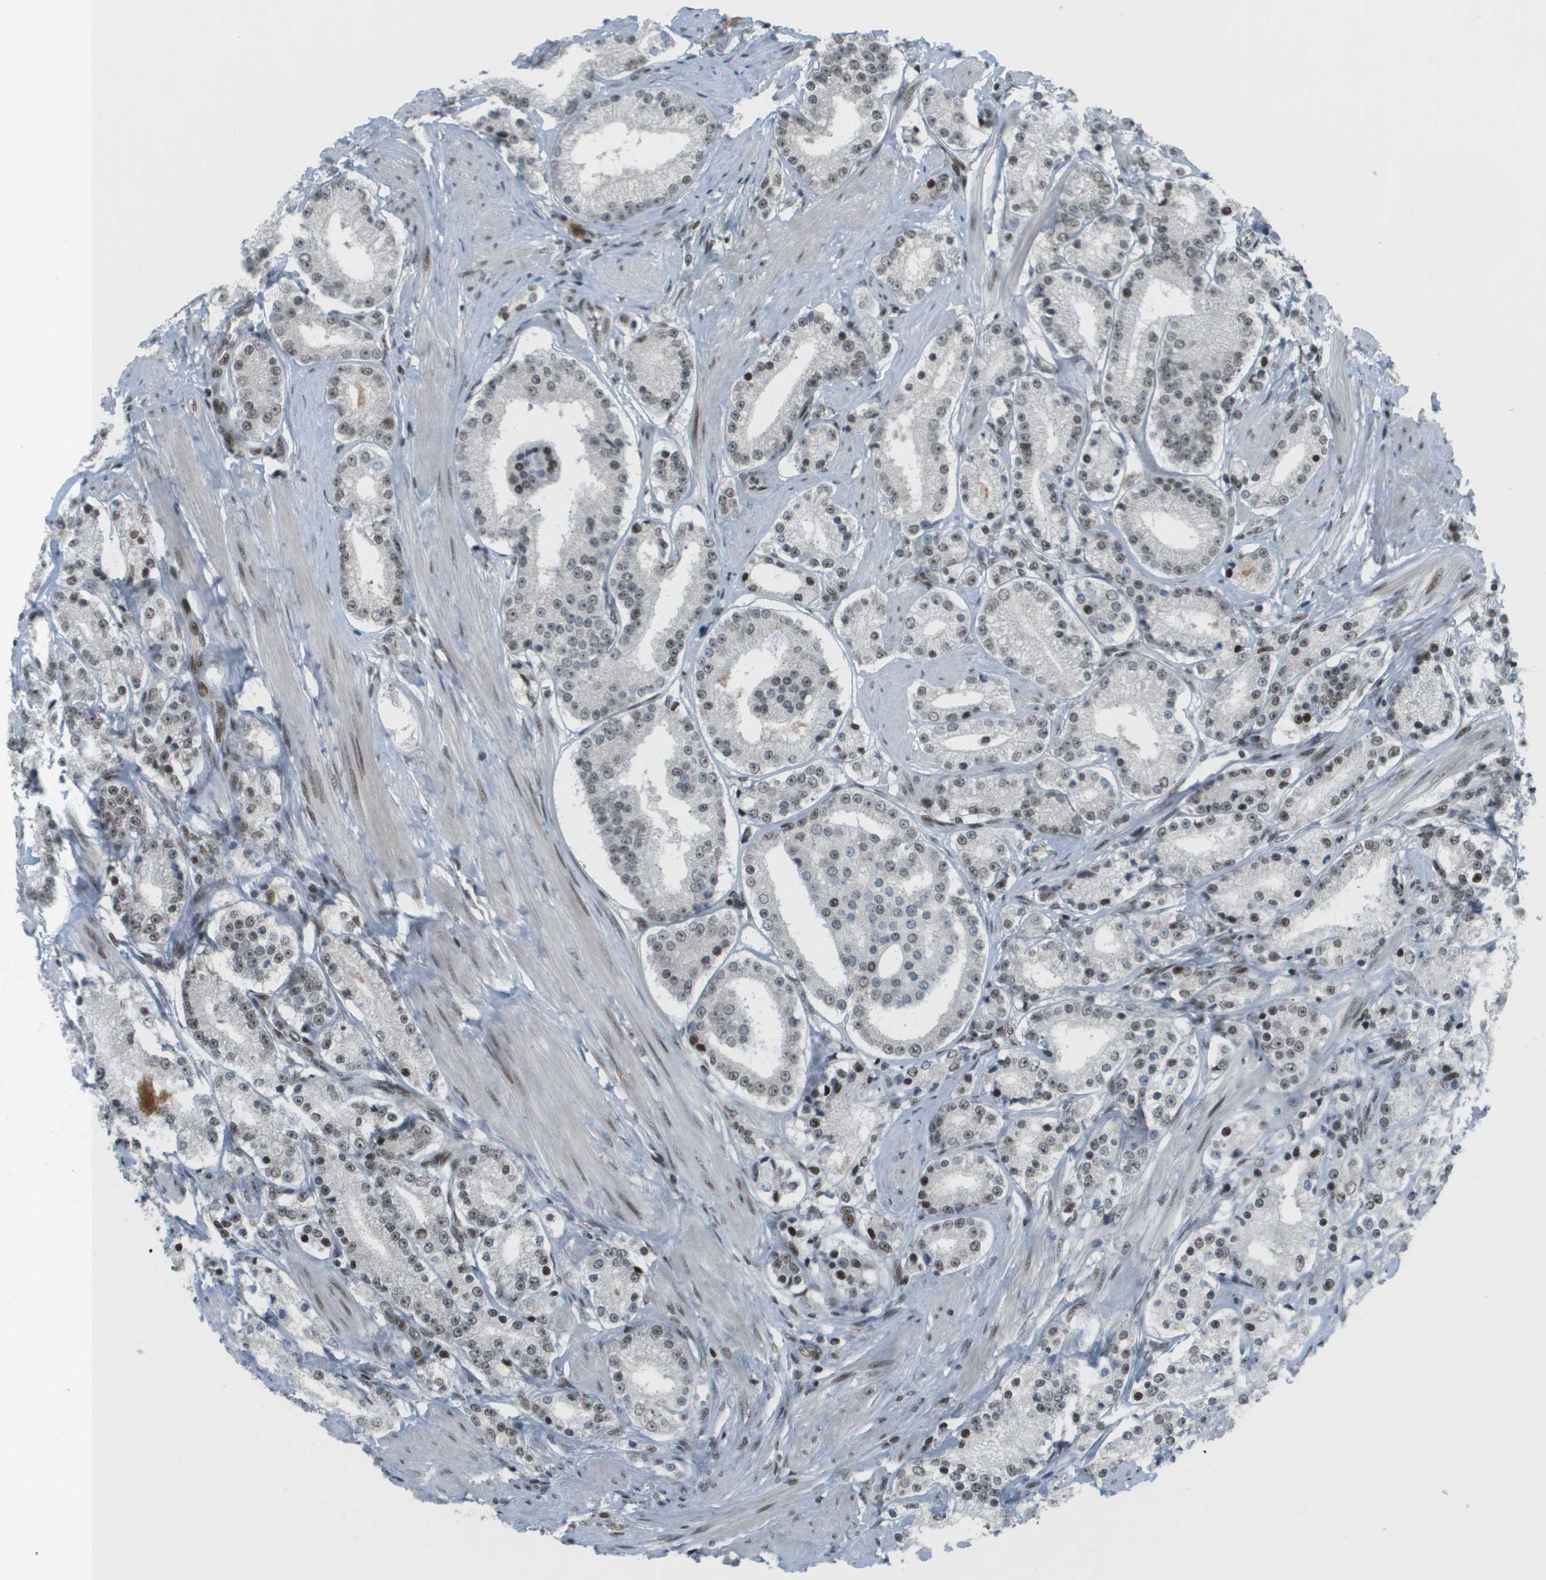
{"staining": {"intensity": "moderate", "quantity": "25%-75%", "location": "nuclear"}, "tissue": "prostate cancer", "cell_type": "Tumor cells", "image_type": "cancer", "snomed": [{"axis": "morphology", "description": "Adenocarcinoma, Low grade"}, {"axis": "topography", "description": "Prostate"}], "caption": "Immunohistochemistry (DAB) staining of prostate cancer (adenocarcinoma (low-grade)) reveals moderate nuclear protein staining in approximately 25%-75% of tumor cells.", "gene": "IRF7", "patient": {"sex": "male", "age": 63}}